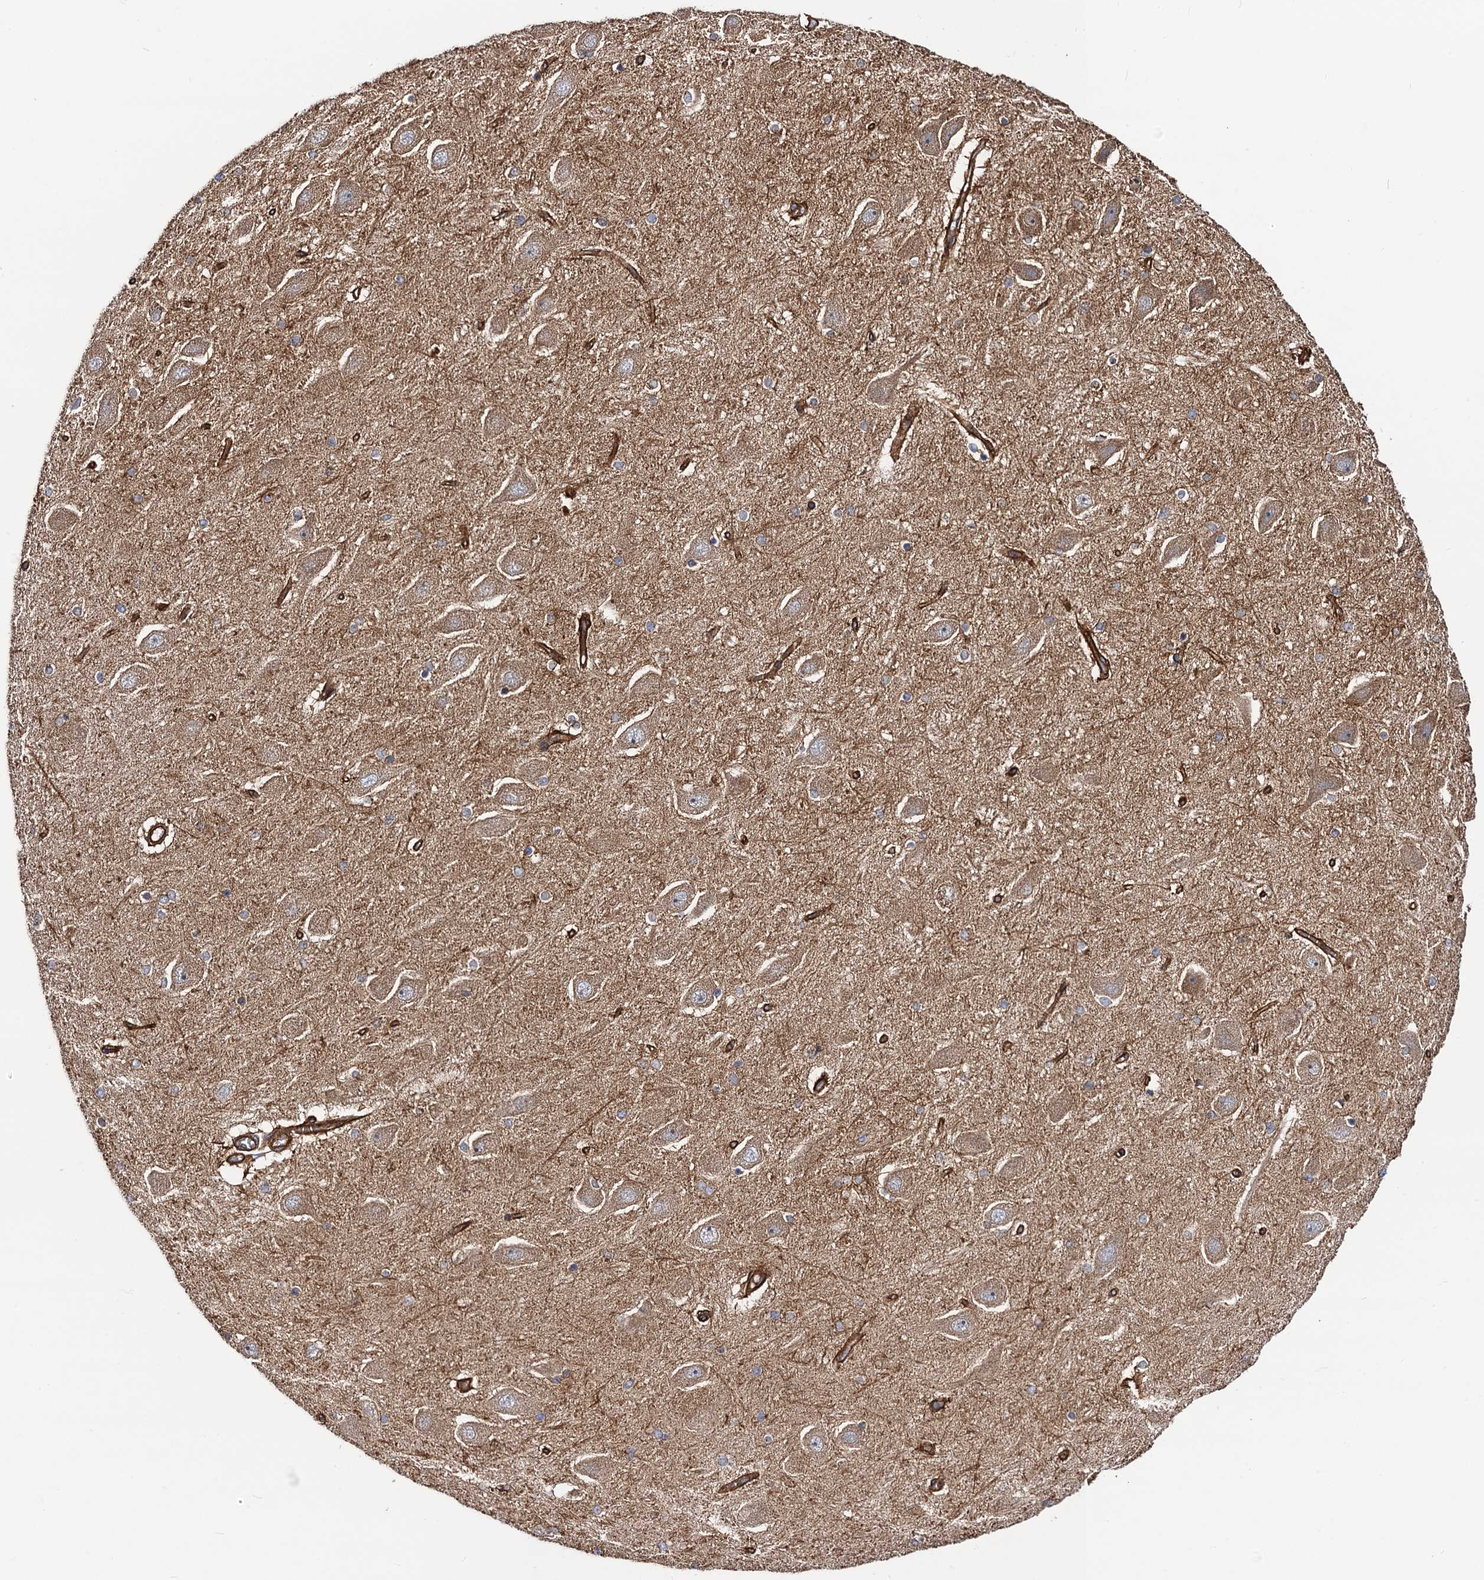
{"staining": {"intensity": "negative", "quantity": "none", "location": "none"}, "tissue": "hippocampus", "cell_type": "Glial cells", "image_type": "normal", "snomed": [{"axis": "morphology", "description": "Normal tissue, NOS"}, {"axis": "topography", "description": "Hippocampus"}], "caption": "DAB immunohistochemical staining of unremarkable hippocampus reveals no significant staining in glial cells. (DAB IHC, high magnification).", "gene": "CIP2A", "patient": {"sex": "female", "age": 54}}